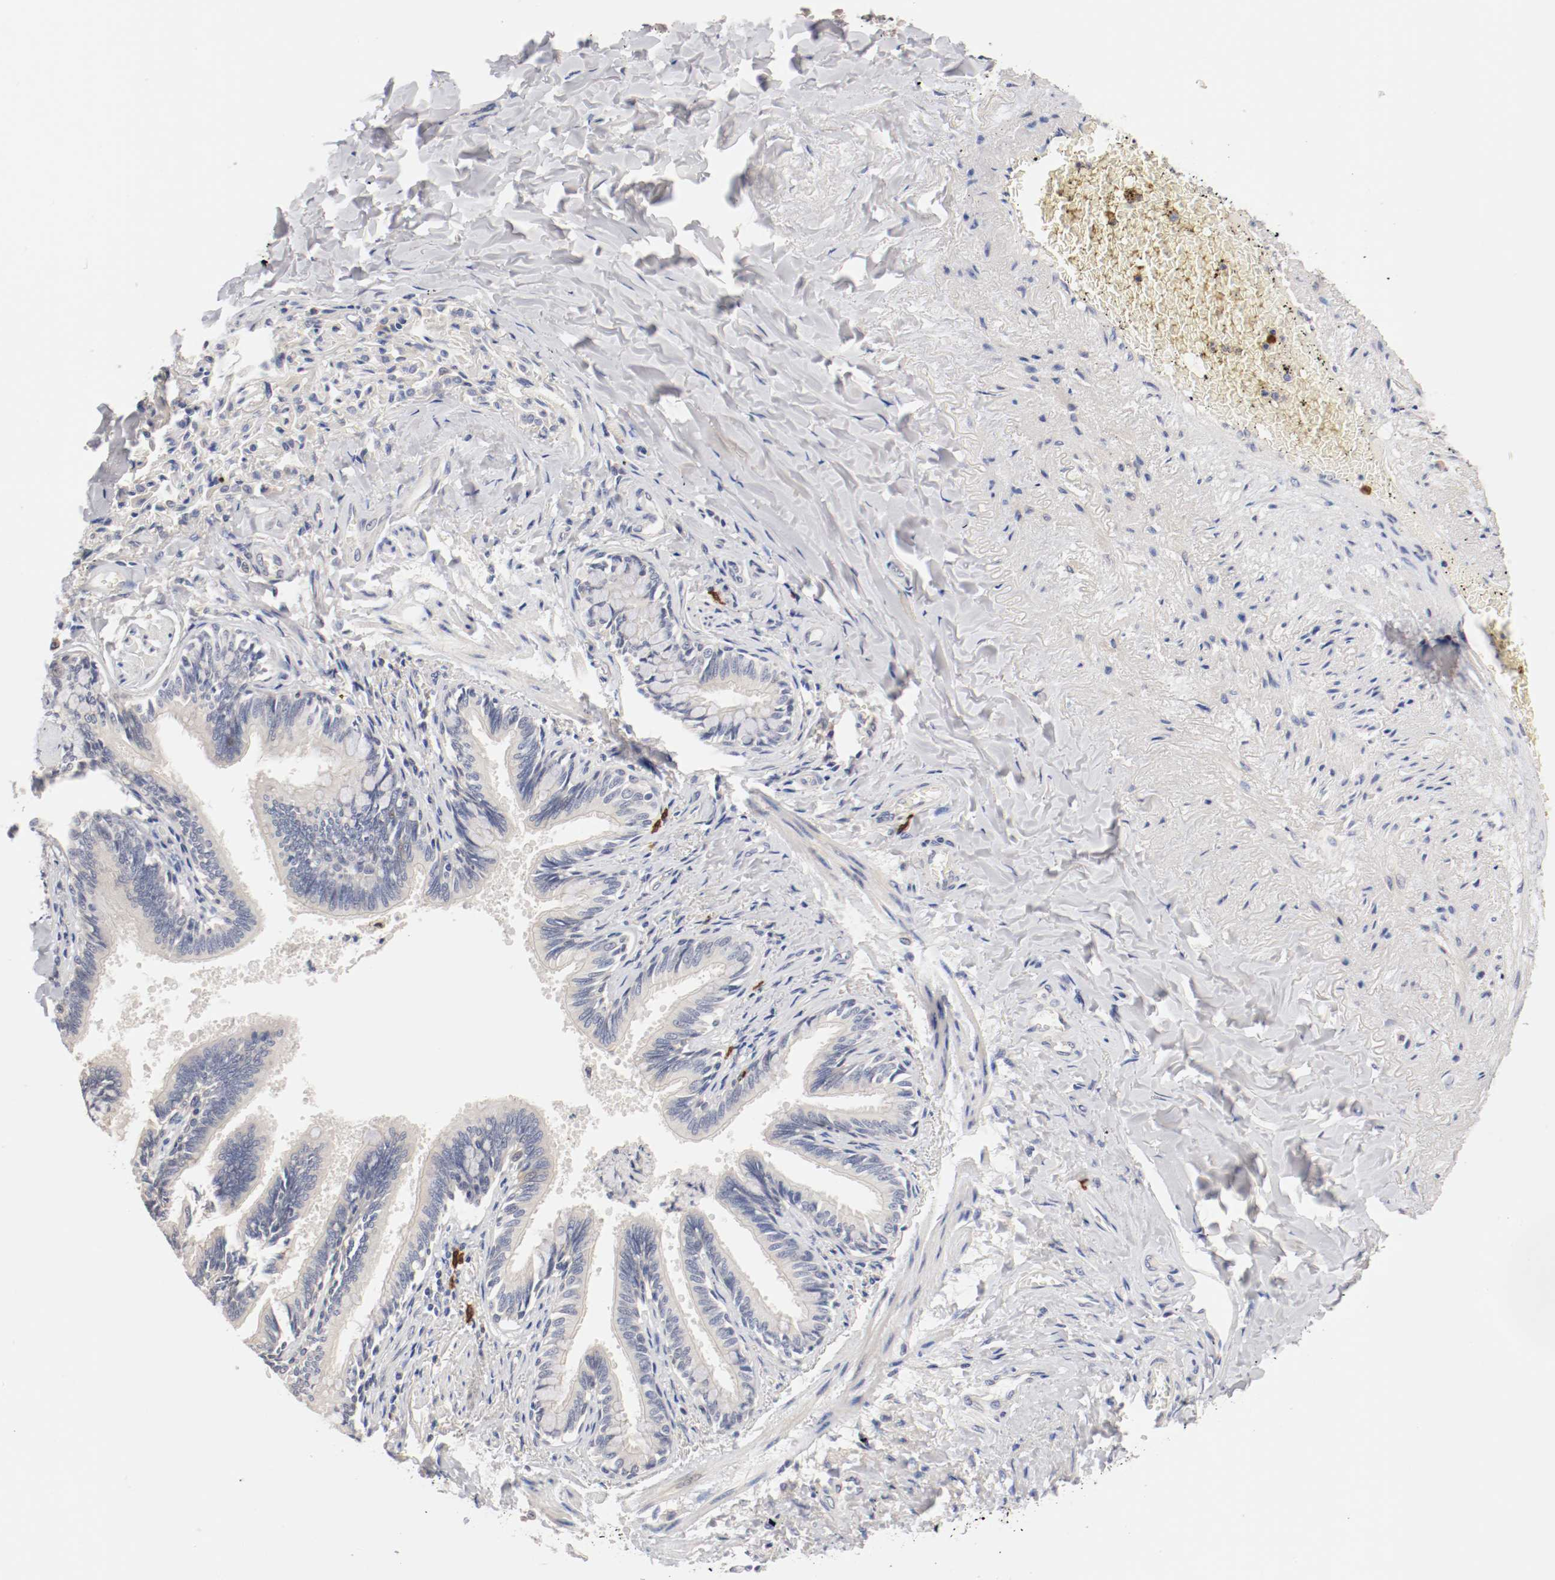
{"staining": {"intensity": "negative", "quantity": "none", "location": "none"}, "tissue": "bronchus", "cell_type": "Respiratory epithelial cells", "image_type": "normal", "snomed": [{"axis": "morphology", "description": "Normal tissue, NOS"}, {"axis": "topography", "description": "Lung"}], "caption": "Respiratory epithelial cells show no significant protein staining in benign bronchus. The staining is performed using DAB brown chromogen with nuclei counter-stained in using hematoxylin.", "gene": "CEBPE", "patient": {"sex": "male", "age": 64}}